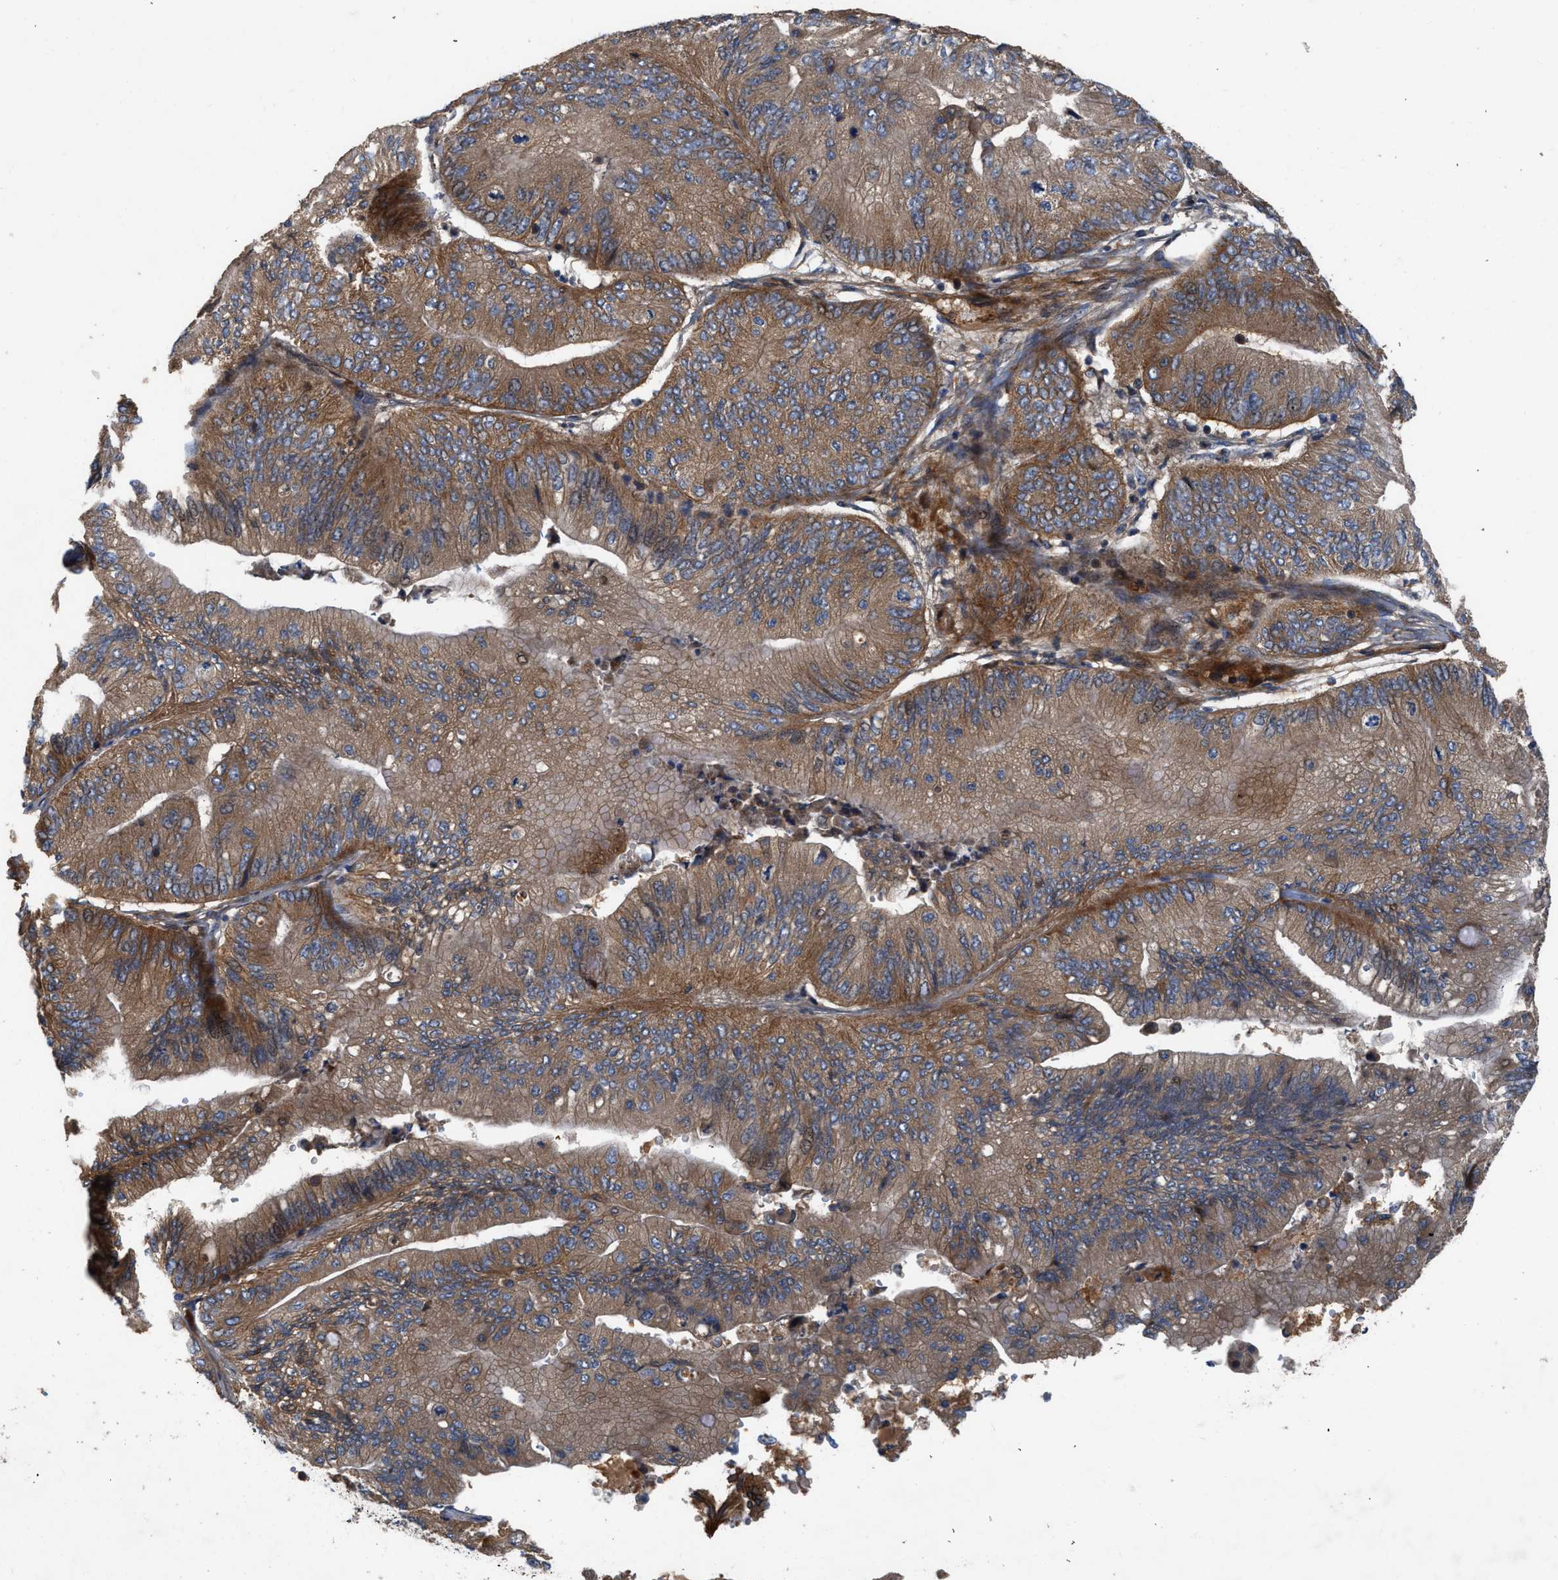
{"staining": {"intensity": "moderate", "quantity": ">75%", "location": "cytoplasmic/membranous"}, "tissue": "ovarian cancer", "cell_type": "Tumor cells", "image_type": "cancer", "snomed": [{"axis": "morphology", "description": "Cystadenocarcinoma, mucinous, NOS"}, {"axis": "topography", "description": "Ovary"}], "caption": "Immunohistochemical staining of ovarian cancer reveals moderate cytoplasmic/membranous protein positivity in about >75% of tumor cells. The staining was performed using DAB, with brown indicating positive protein expression. Nuclei are stained blue with hematoxylin.", "gene": "CNNM3", "patient": {"sex": "female", "age": 61}}